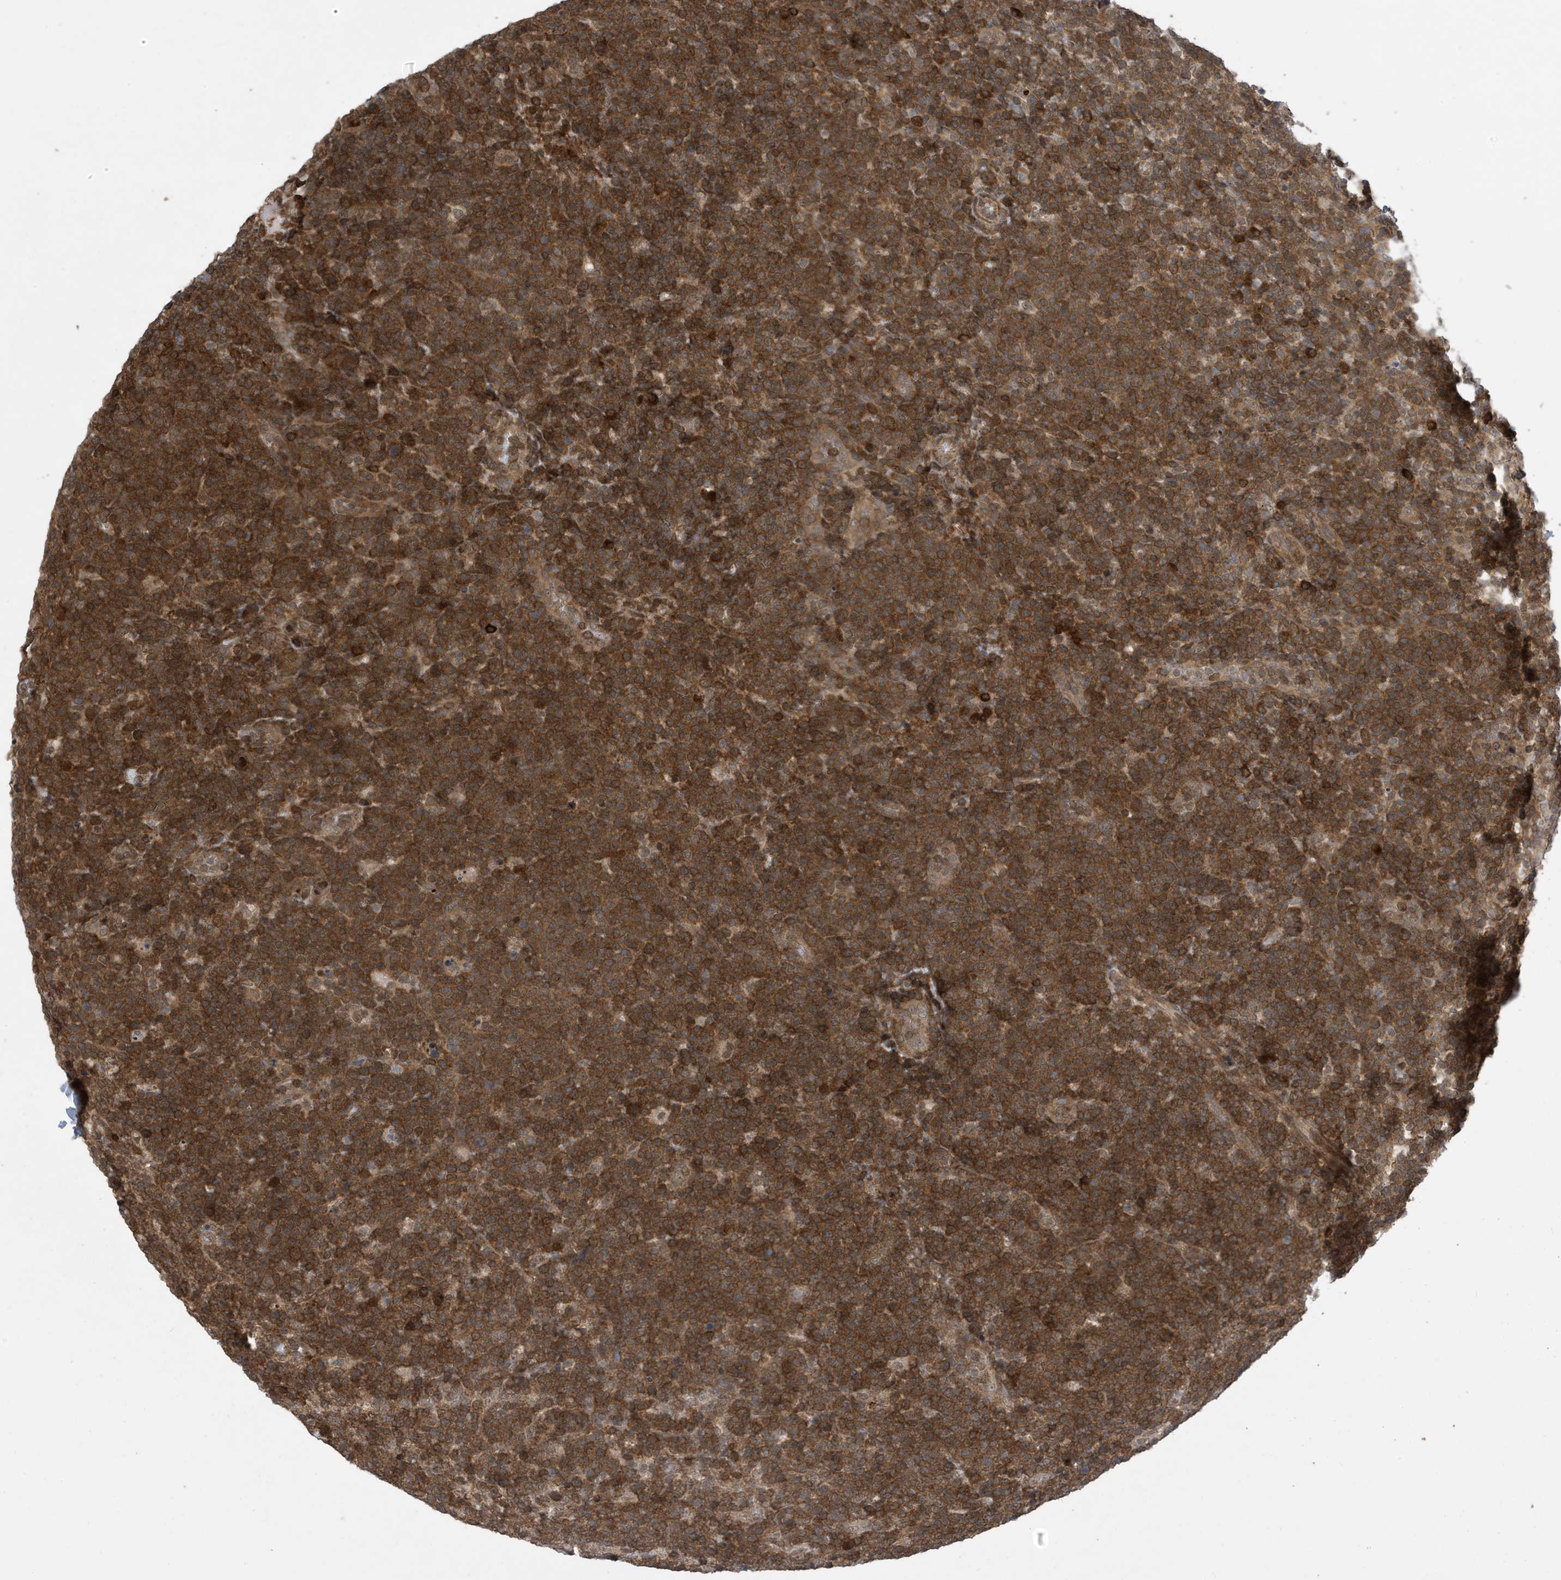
{"staining": {"intensity": "moderate", "quantity": ">75%", "location": "cytoplasmic/membranous"}, "tissue": "lymphoma", "cell_type": "Tumor cells", "image_type": "cancer", "snomed": [{"axis": "morphology", "description": "Malignant lymphoma, non-Hodgkin's type, High grade"}, {"axis": "topography", "description": "Lymph node"}], "caption": "The photomicrograph shows a brown stain indicating the presence of a protein in the cytoplasmic/membranous of tumor cells in lymphoma.", "gene": "UBQLN1", "patient": {"sex": "male", "age": 61}}